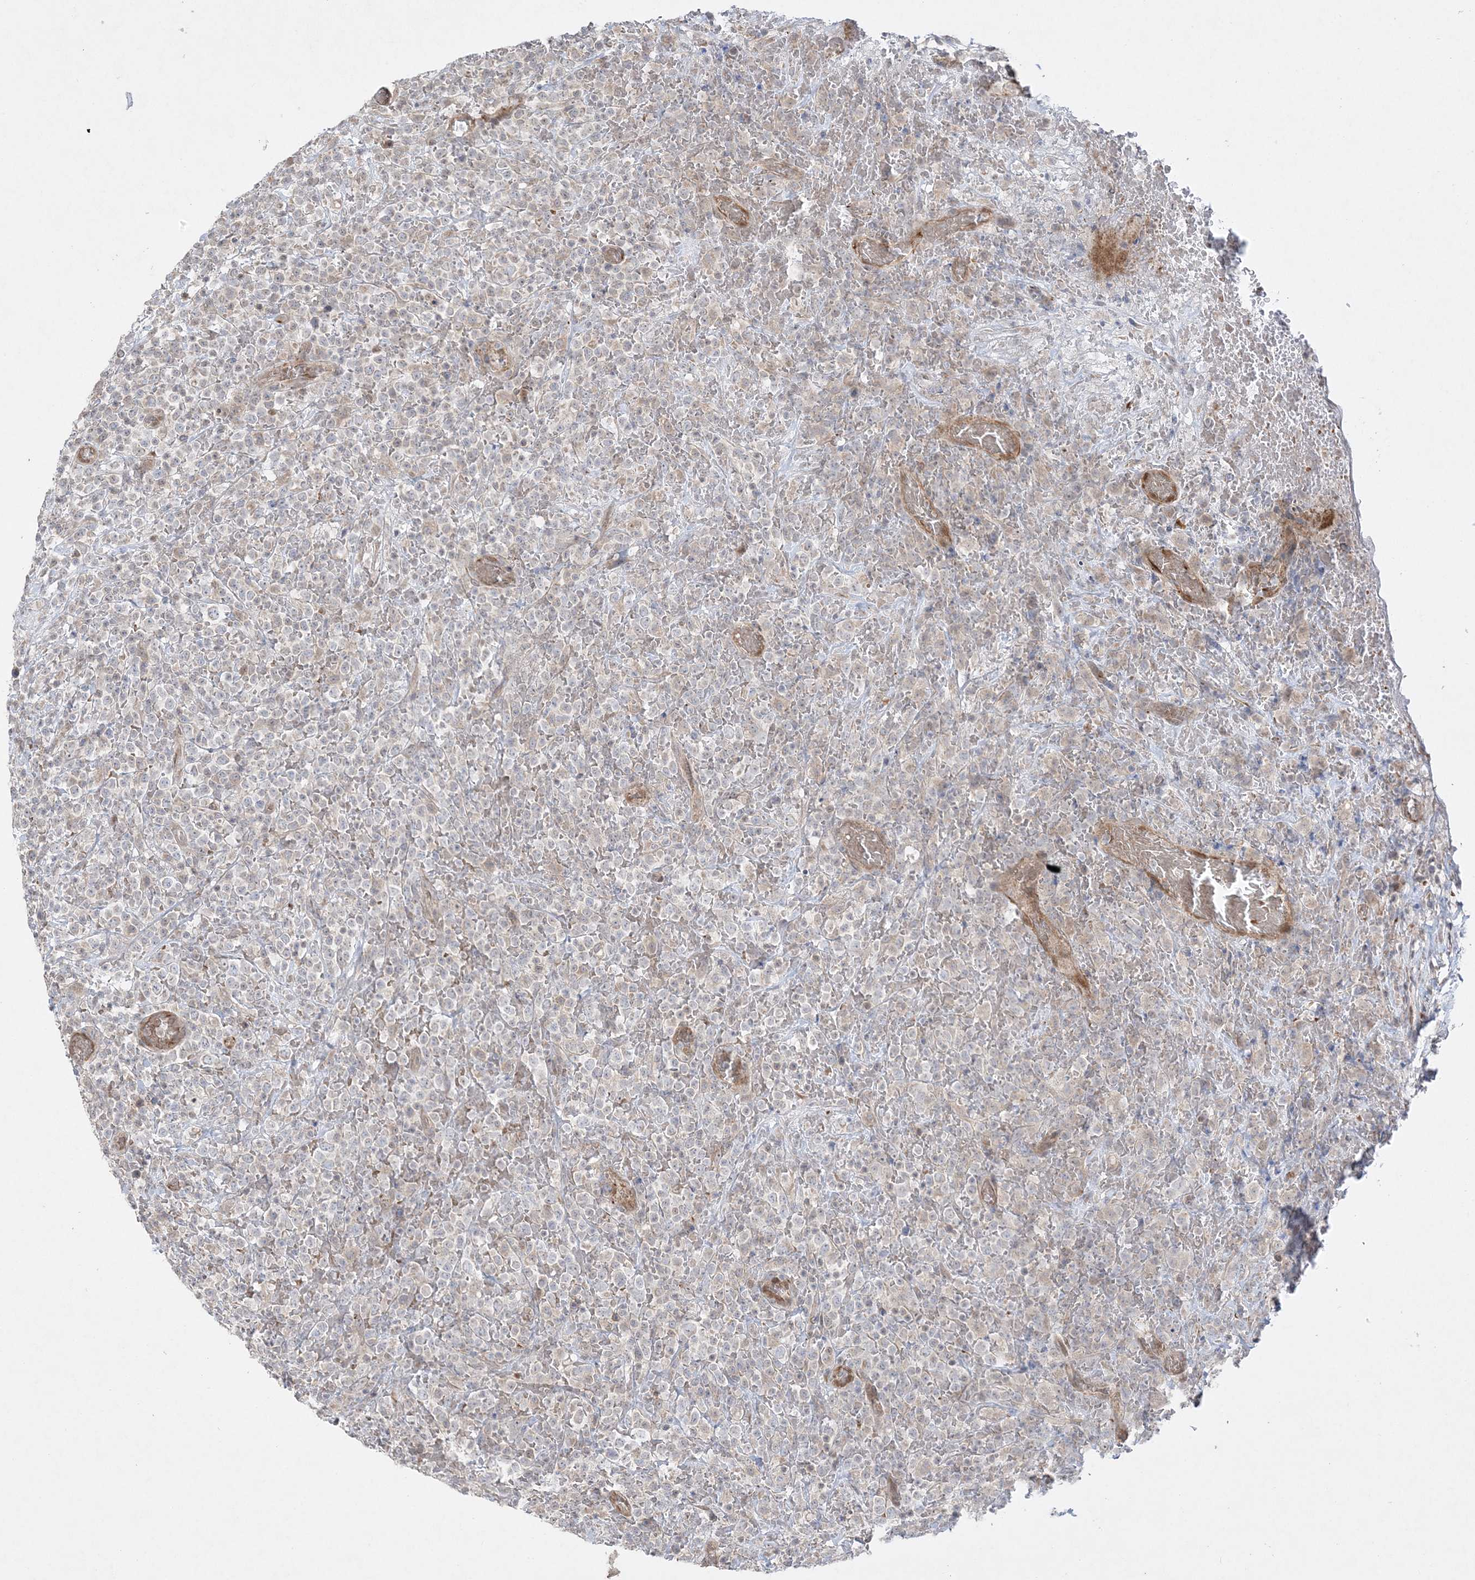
{"staining": {"intensity": "negative", "quantity": "none", "location": "none"}, "tissue": "lymphoma", "cell_type": "Tumor cells", "image_type": "cancer", "snomed": [{"axis": "morphology", "description": "Malignant lymphoma, non-Hodgkin's type, High grade"}, {"axis": "topography", "description": "Colon"}], "caption": "Immunohistochemical staining of lymphoma displays no significant positivity in tumor cells. The staining was performed using DAB to visualize the protein expression in brown, while the nuclei were stained in blue with hematoxylin (Magnification: 20x).", "gene": "INPP1", "patient": {"sex": "female", "age": 53}}